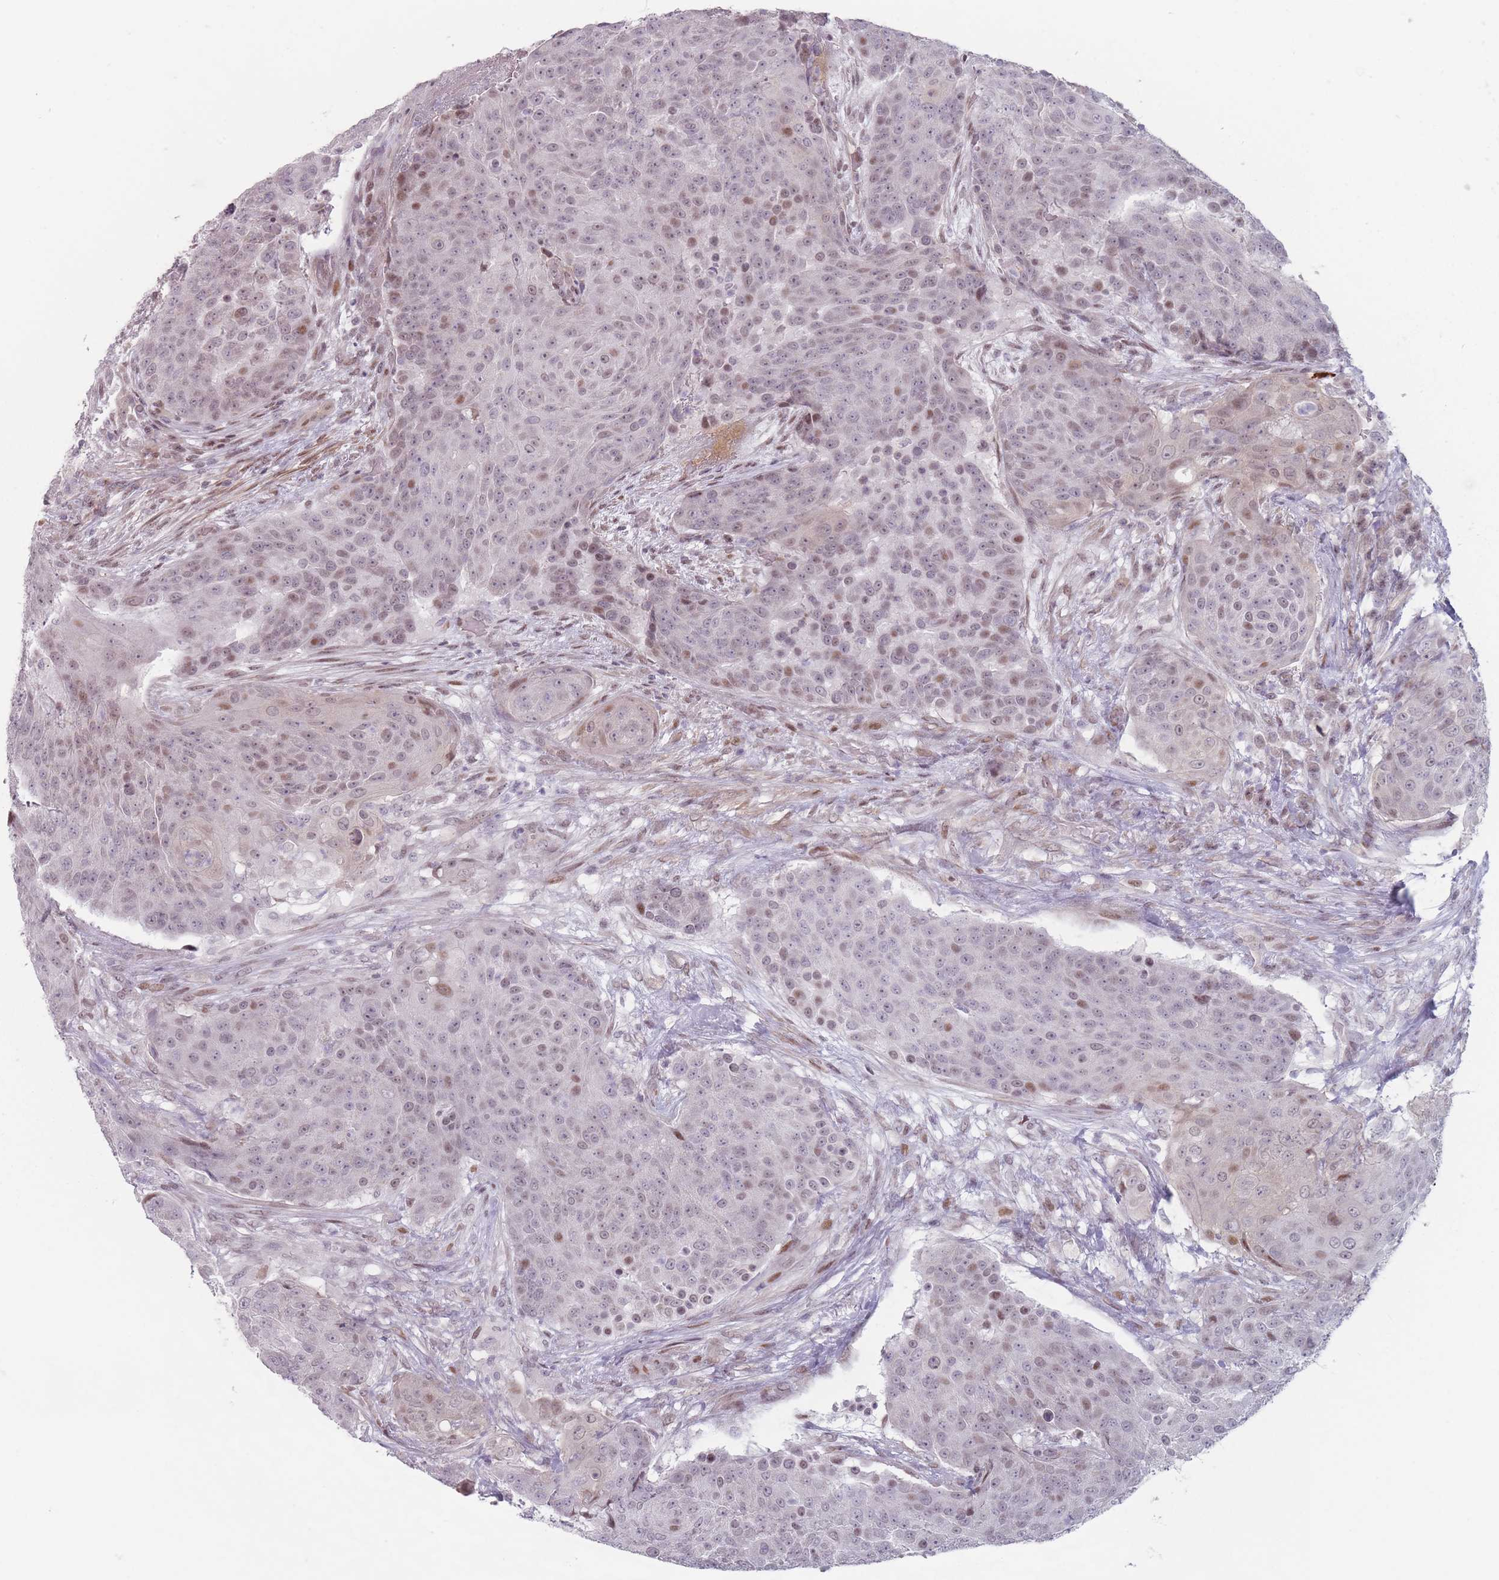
{"staining": {"intensity": "weak", "quantity": "25%-75%", "location": "nuclear"}, "tissue": "urothelial cancer", "cell_type": "Tumor cells", "image_type": "cancer", "snomed": [{"axis": "morphology", "description": "Urothelial carcinoma, High grade"}, {"axis": "topography", "description": "Urinary bladder"}], "caption": "IHC micrograph of urothelial cancer stained for a protein (brown), which shows low levels of weak nuclear staining in approximately 25%-75% of tumor cells.", "gene": "SH3BGRL2", "patient": {"sex": "female", "age": 63}}